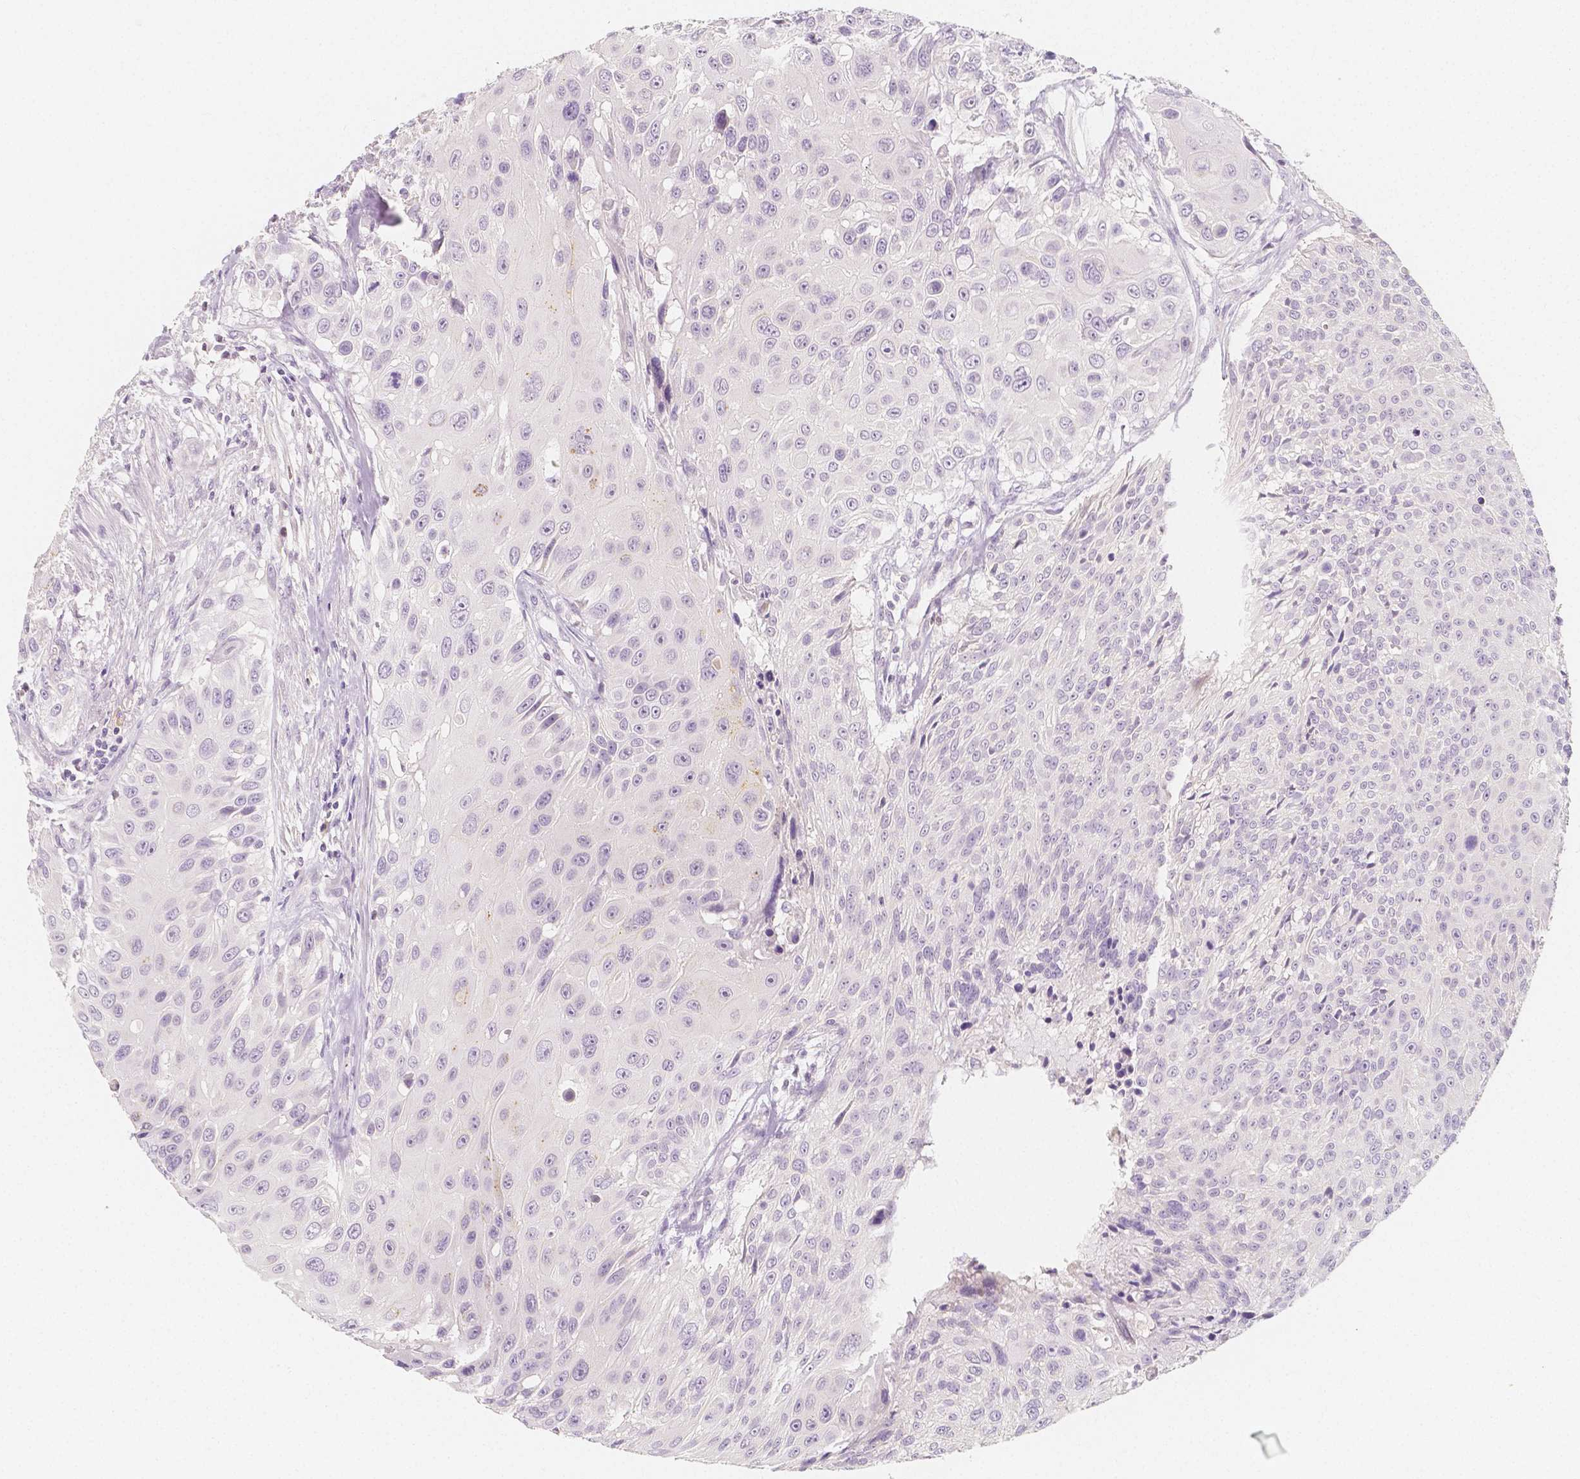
{"staining": {"intensity": "negative", "quantity": "none", "location": "none"}, "tissue": "urothelial cancer", "cell_type": "Tumor cells", "image_type": "cancer", "snomed": [{"axis": "morphology", "description": "Urothelial carcinoma, NOS"}, {"axis": "topography", "description": "Urinary bladder"}], "caption": "Tumor cells are negative for brown protein staining in urothelial cancer.", "gene": "BATF", "patient": {"sex": "male", "age": 55}}